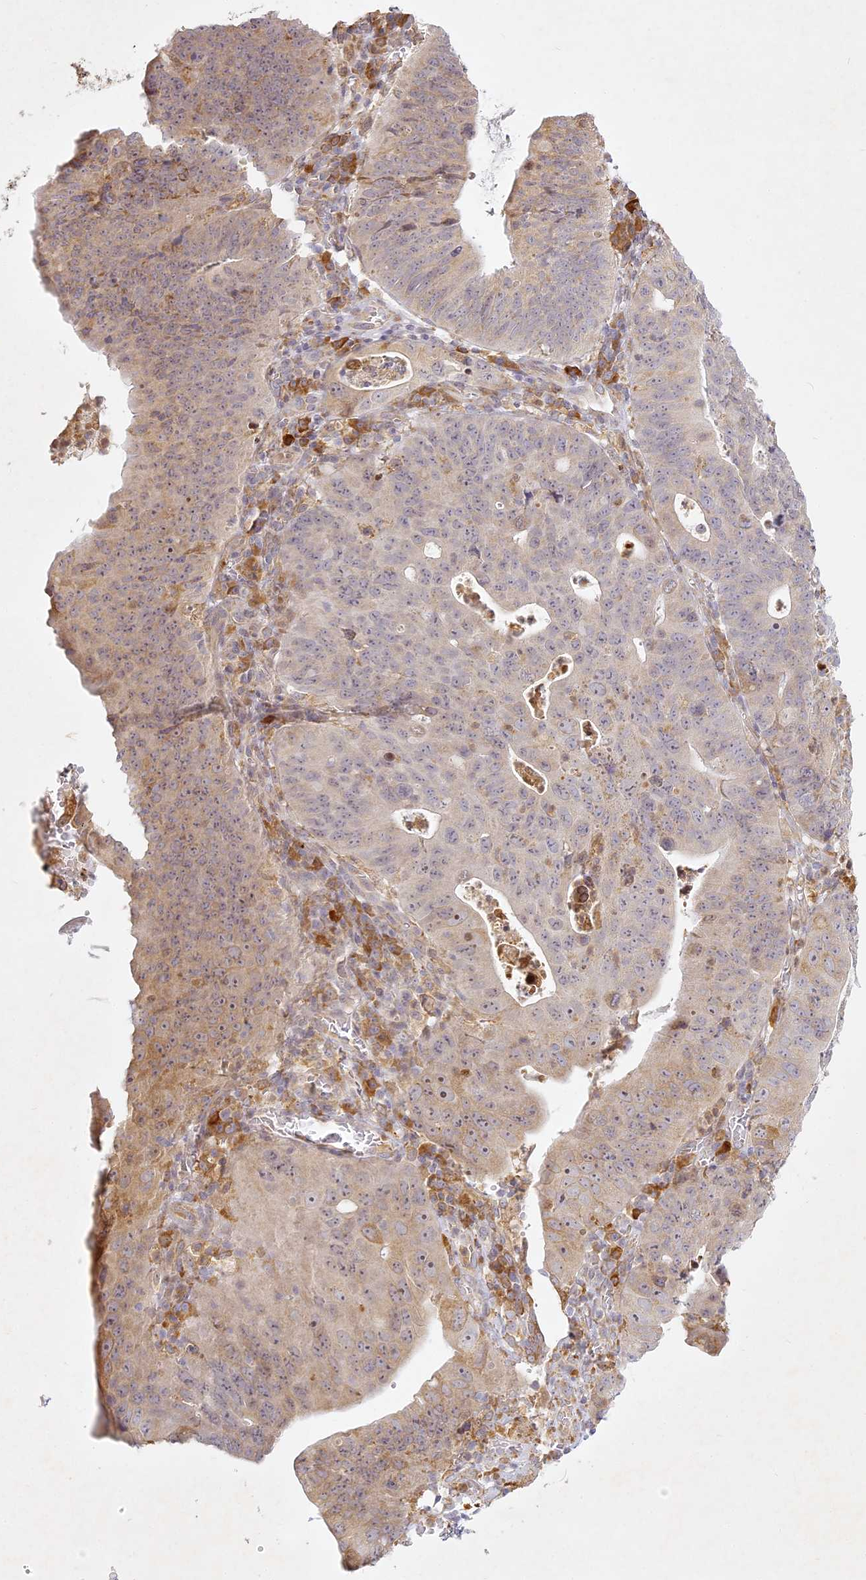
{"staining": {"intensity": "moderate", "quantity": "<25%", "location": "nuclear"}, "tissue": "stomach cancer", "cell_type": "Tumor cells", "image_type": "cancer", "snomed": [{"axis": "morphology", "description": "Adenocarcinoma, NOS"}, {"axis": "topography", "description": "Stomach"}], "caption": "A histopathology image of stomach cancer stained for a protein shows moderate nuclear brown staining in tumor cells.", "gene": "SLC30A5", "patient": {"sex": "male", "age": 59}}